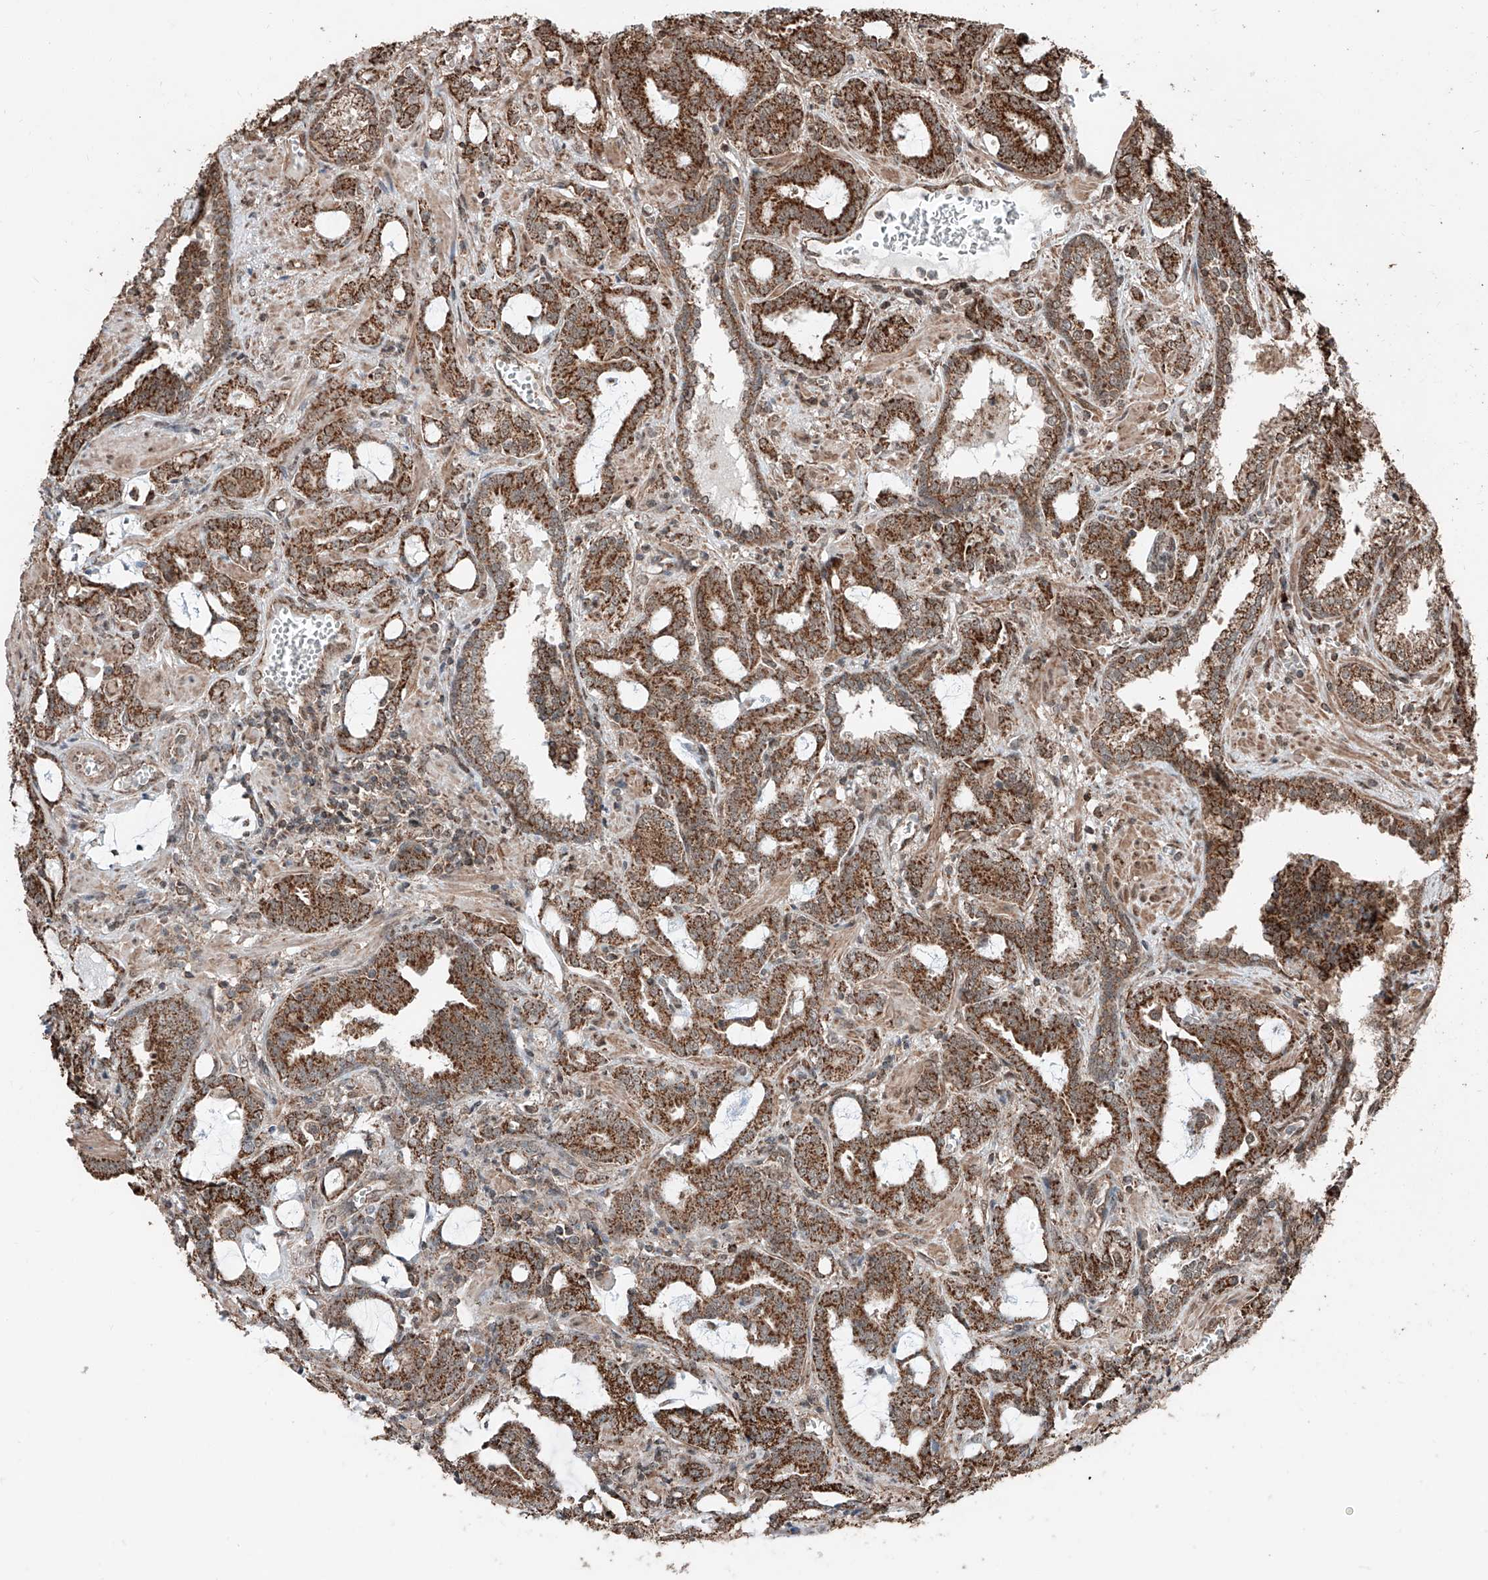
{"staining": {"intensity": "strong", "quantity": ">75%", "location": "cytoplasmic/membranous"}, "tissue": "prostate cancer", "cell_type": "Tumor cells", "image_type": "cancer", "snomed": [{"axis": "morphology", "description": "Adenocarcinoma, High grade"}, {"axis": "topography", "description": "Prostate and seminal vesicle, NOS"}], "caption": "A brown stain highlights strong cytoplasmic/membranous expression of a protein in adenocarcinoma (high-grade) (prostate) tumor cells.", "gene": "ZNF445", "patient": {"sex": "male", "age": 67}}